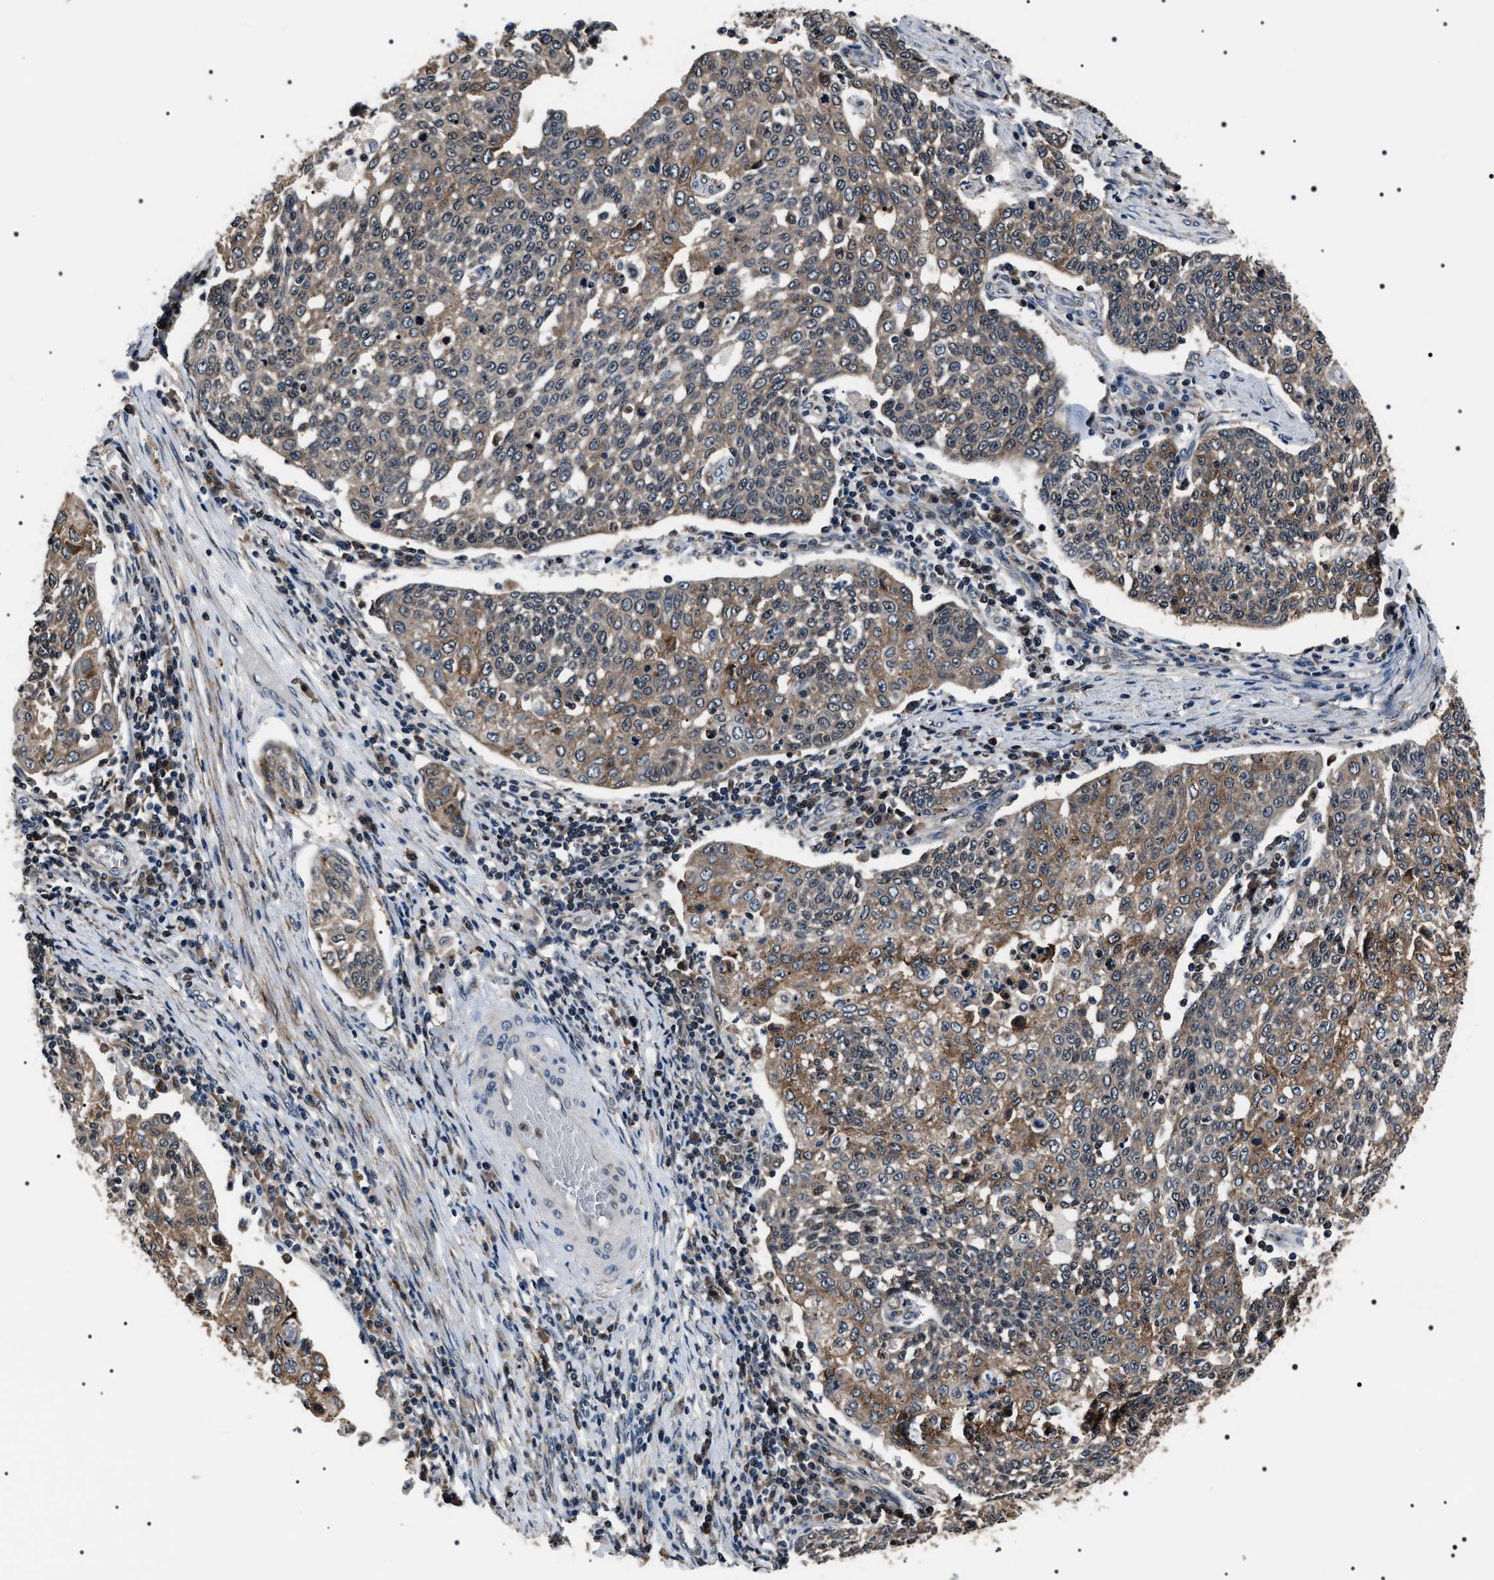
{"staining": {"intensity": "moderate", "quantity": ">75%", "location": "cytoplasmic/membranous"}, "tissue": "cervical cancer", "cell_type": "Tumor cells", "image_type": "cancer", "snomed": [{"axis": "morphology", "description": "Squamous cell carcinoma, NOS"}, {"axis": "topography", "description": "Cervix"}], "caption": "Moderate cytoplasmic/membranous protein positivity is present in about >75% of tumor cells in cervical cancer (squamous cell carcinoma). The staining is performed using DAB (3,3'-diaminobenzidine) brown chromogen to label protein expression. The nuclei are counter-stained blue using hematoxylin.", "gene": "SIPA1", "patient": {"sex": "female", "age": 34}}